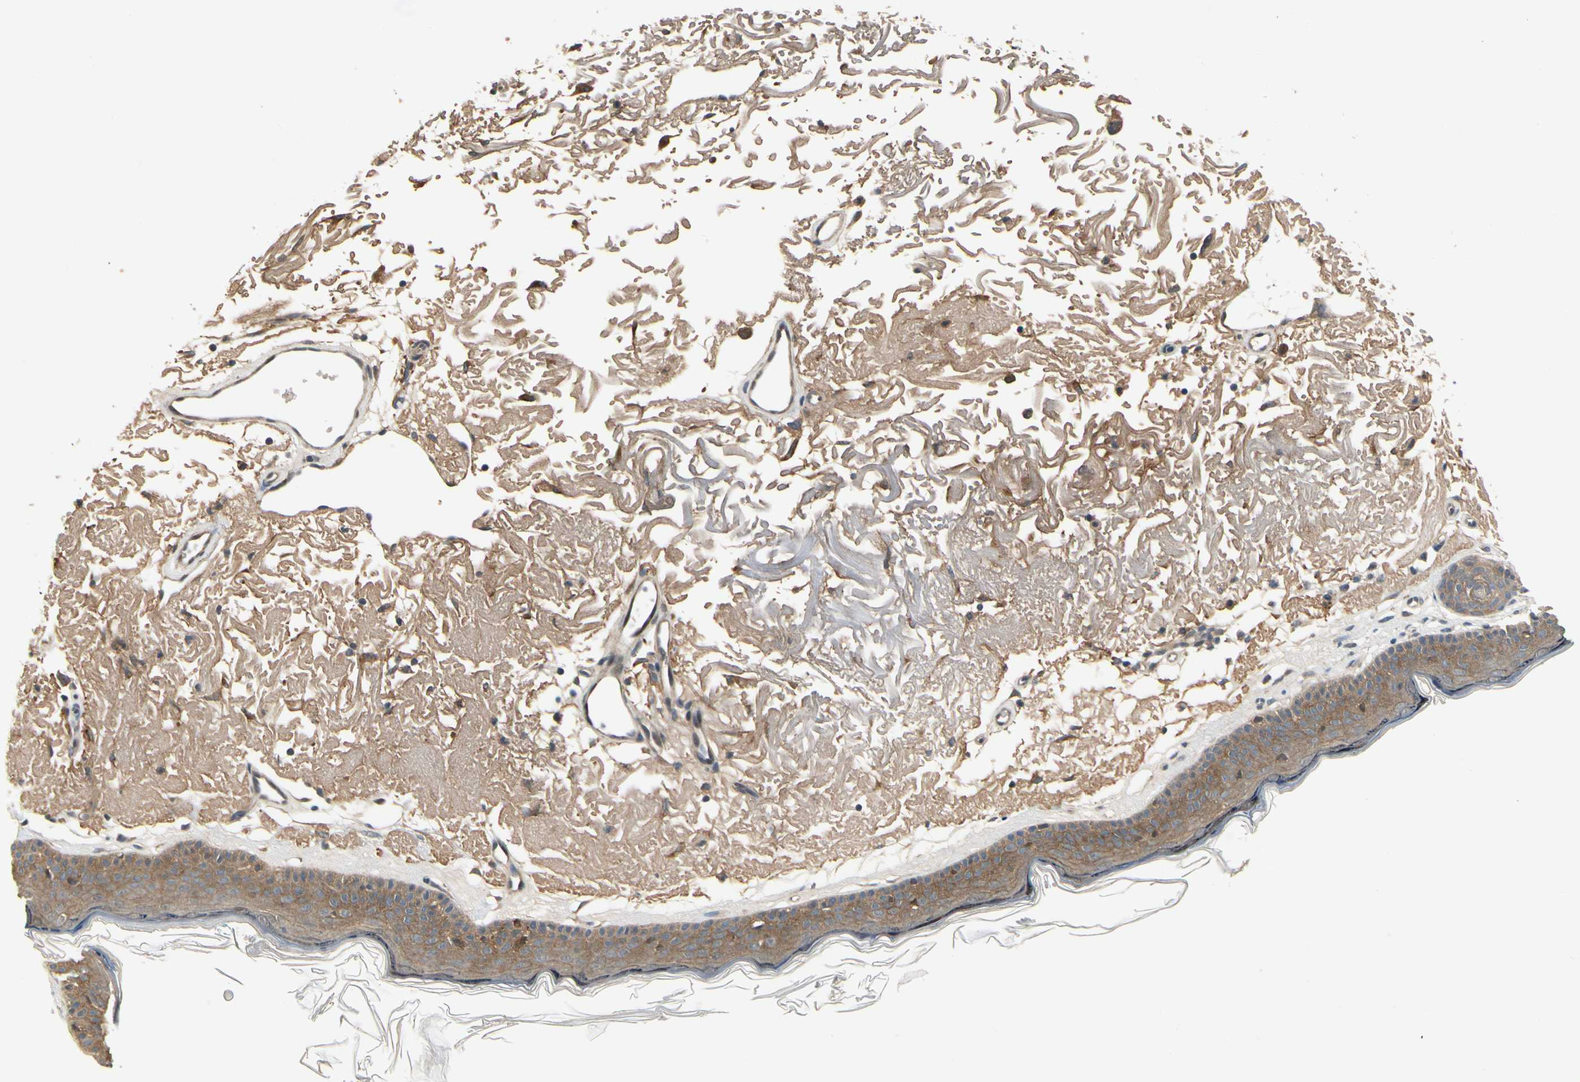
{"staining": {"intensity": "moderate", "quantity": ">75%", "location": "cytoplasmic/membranous"}, "tissue": "skin", "cell_type": "Fibroblasts", "image_type": "normal", "snomed": [{"axis": "morphology", "description": "Normal tissue, NOS"}, {"axis": "topography", "description": "Skin"}], "caption": "Immunohistochemical staining of normal human skin exhibits moderate cytoplasmic/membranous protein staining in about >75% of fibroblasts. The protein is shown in brown color, while the nuclei are stained blue.", "gene": "EPHB3", "patient": {"sex": "female", "age": 90}}